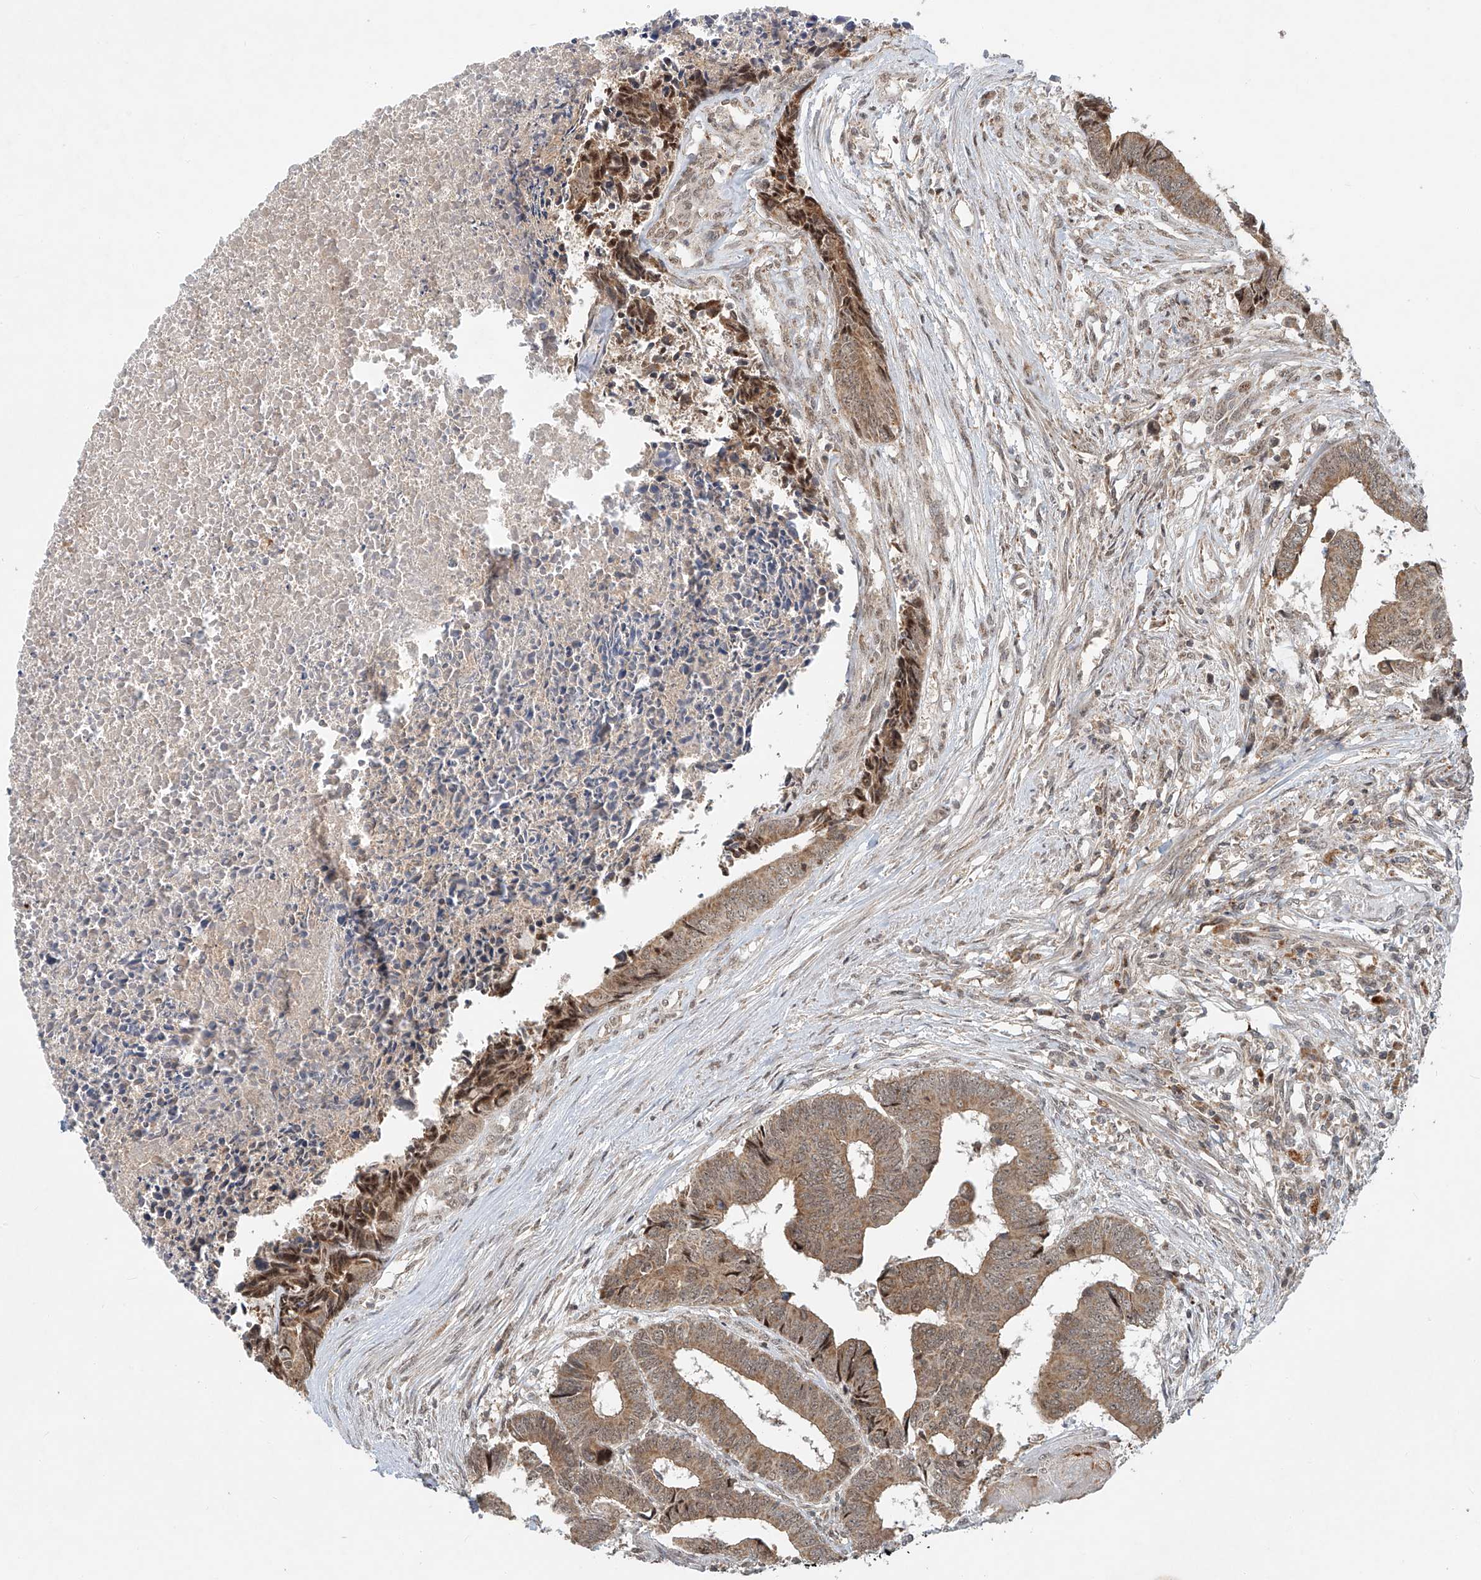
{"staining": {"intensity": "moderate", "quantity": ">75%", "location": "cytoplasmic/membranous"}, "tissue": "colorectal cancer", "cell_type": "Tumor cells", "image_type": "cancer", "snomed": [{"axis": "morphology", "description": "Adenocarcinoma, NOS"}, {"axis": "topography", "description": "Rectum"}], "caption": "Immunohistochemical staining of human colorectal cancer shows medium levels of moderate cytoplasmic/membranous expression in approximately >75% of tumor cells.", "gene": "SYTL3", "patient": {"sex": "male", "age": 84}}